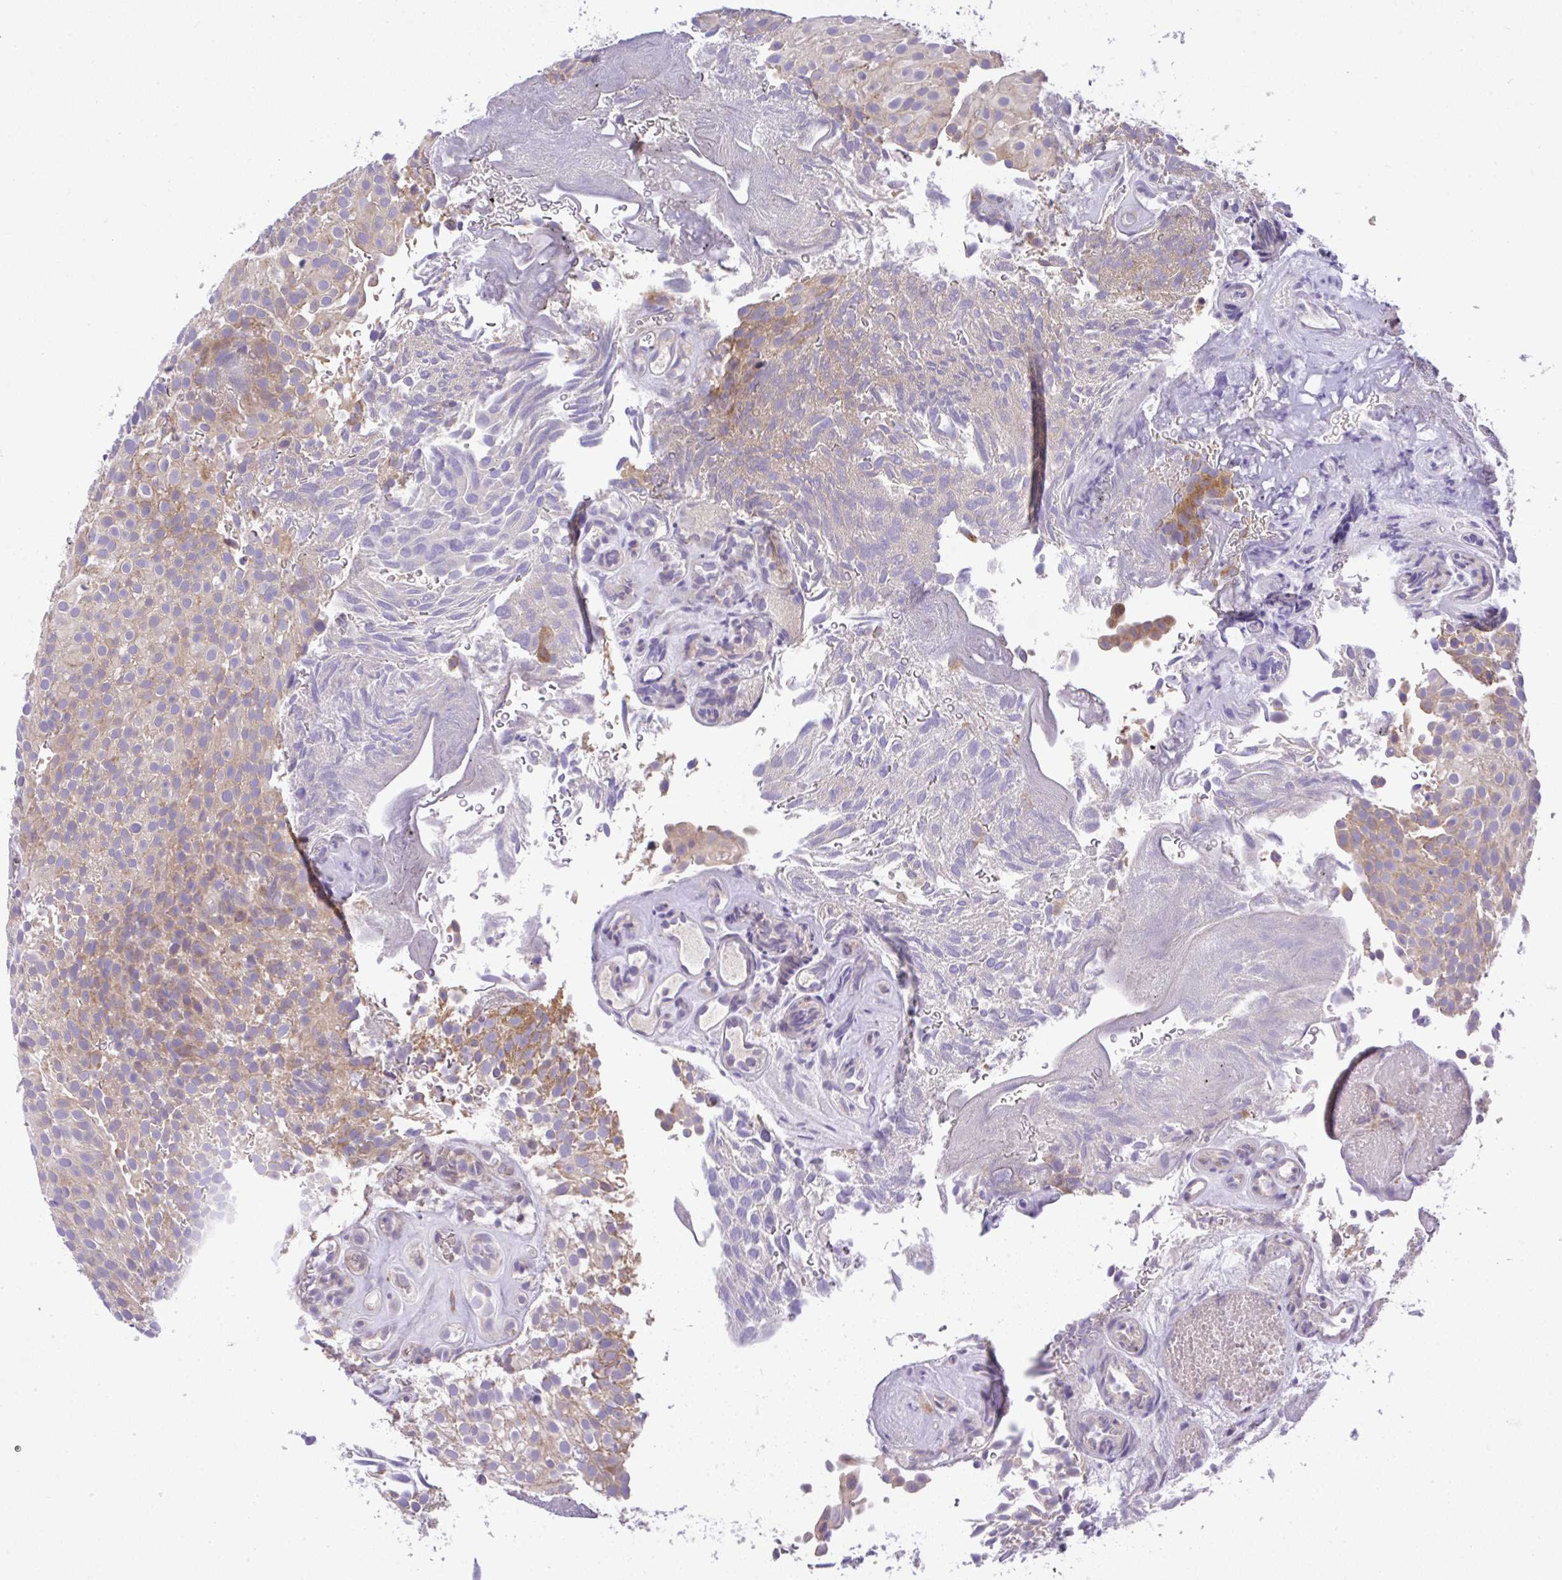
{"staining": {"intensity": "moderate", "quantity": "25%-75%", "location": "cytoplasmic/membranous"}, "tissue": "urothelial cancer", "cell_type": "Tumor cells", "image_type": "cancer", "snomed": [{"axis": "morphology", "description": "Urothelial carcinoma, Low grade"}, {"axis": "topography", "description": "Urinary bladder"}], "caption": "The image displays a brown stain indicating the presence of a protein in the cytoplasmic/membranous of tumor cells in low-grade urothelial carcinoma.", "gene": "CHIA", "patient": {"sex": "male", "age": 78}}